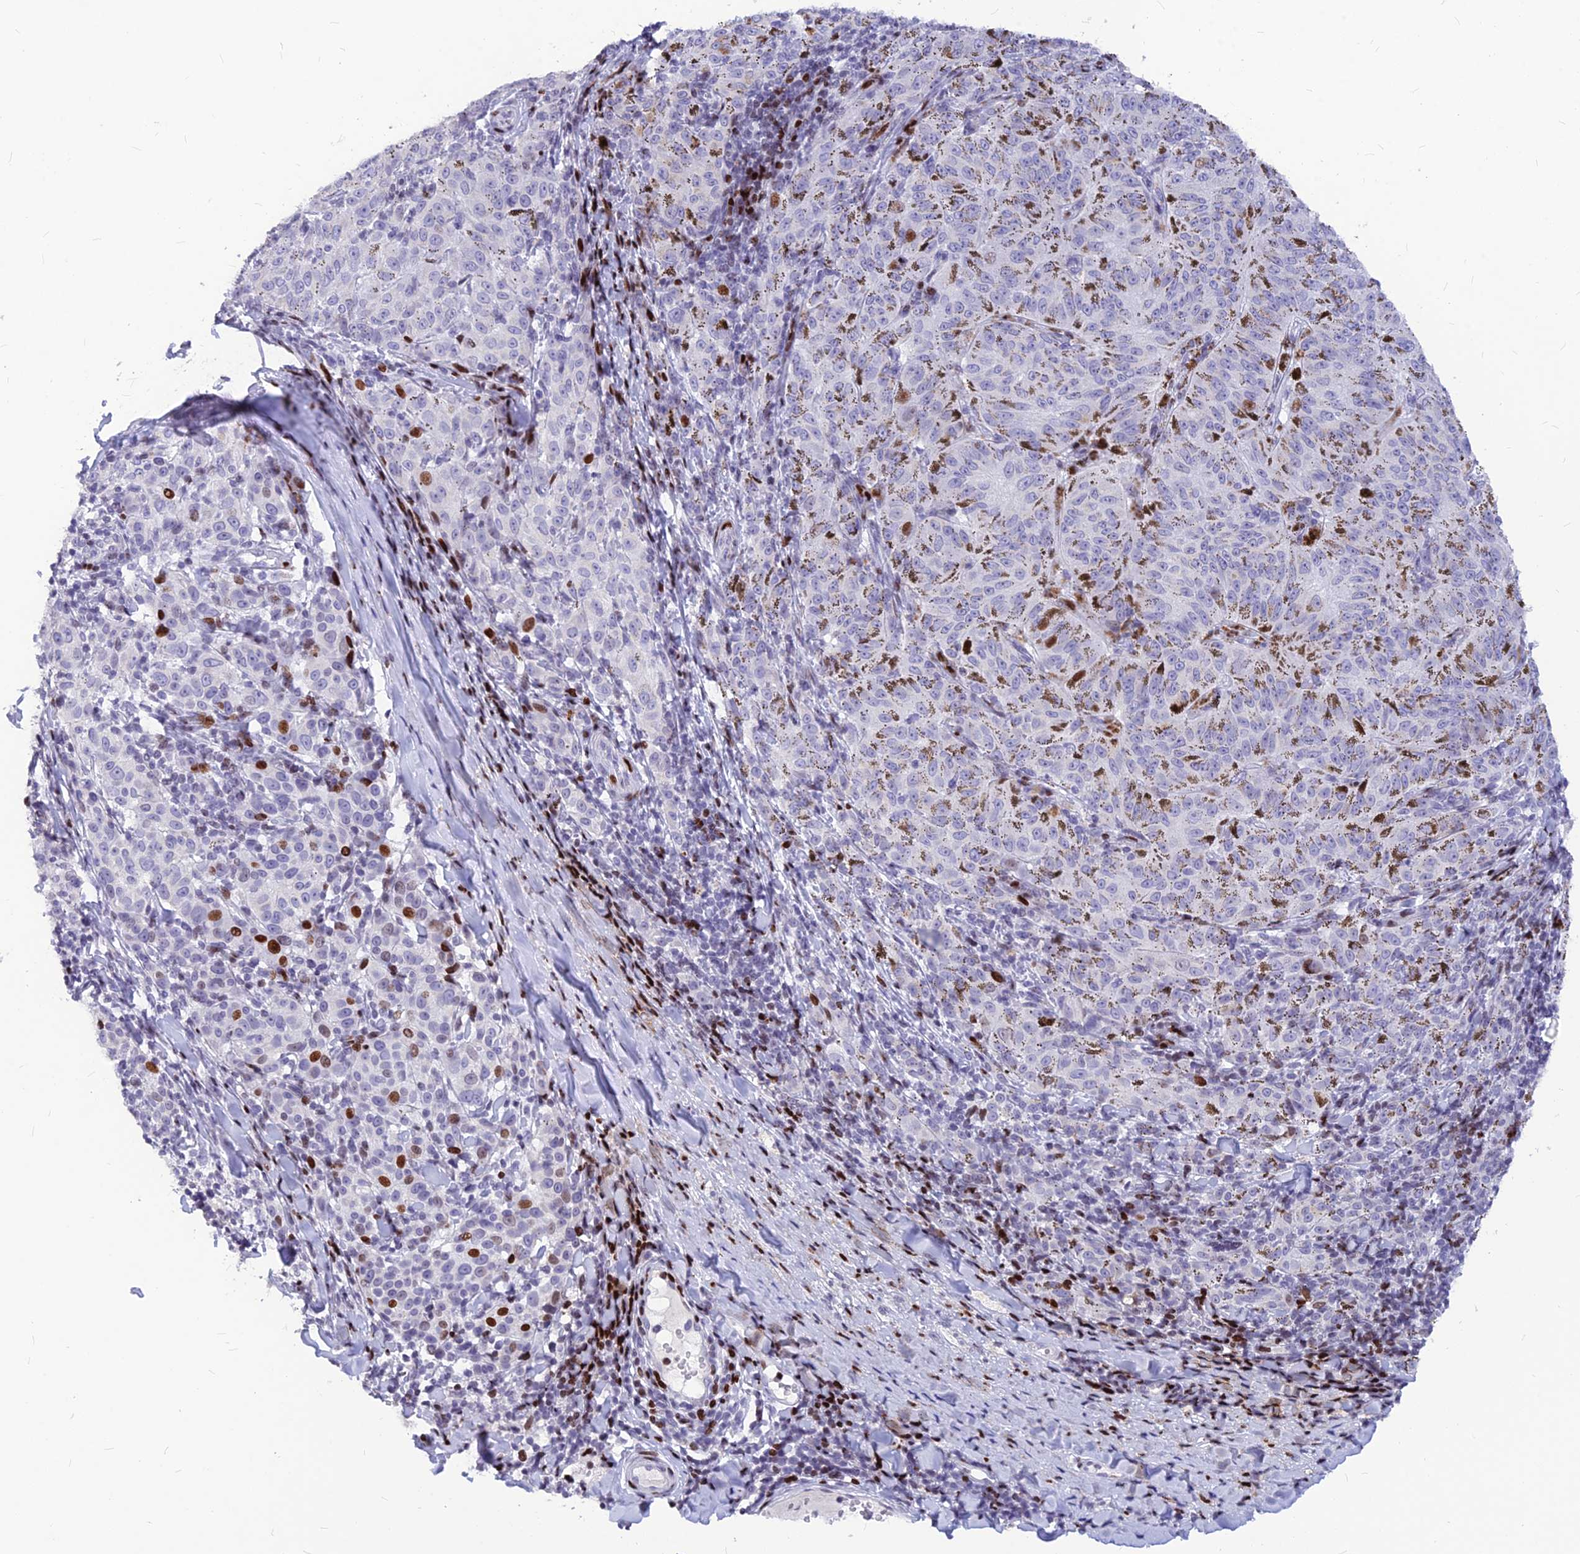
{"staining": {"intensity": "negative", "quantity": "none", "location": "none"}, "tissue": "melanoma", "cell_type": "Tumor cells", "image_type": "cancer", "snomed": [{"axis": "morphology", "description": "Malignant melanoma, NOS"}, {"axis": "topography", "description": "Skin"}], "caption": "Immunohistochemistry (IHC) micrograph of melanoma stained for a protein (brown), which displays no positivity in tumor cells. (Immunohistochemistry, brightfield microscopy, high magnification).", "gene": "PRPS1", "patient": {"sex": "female", "age": 72}}